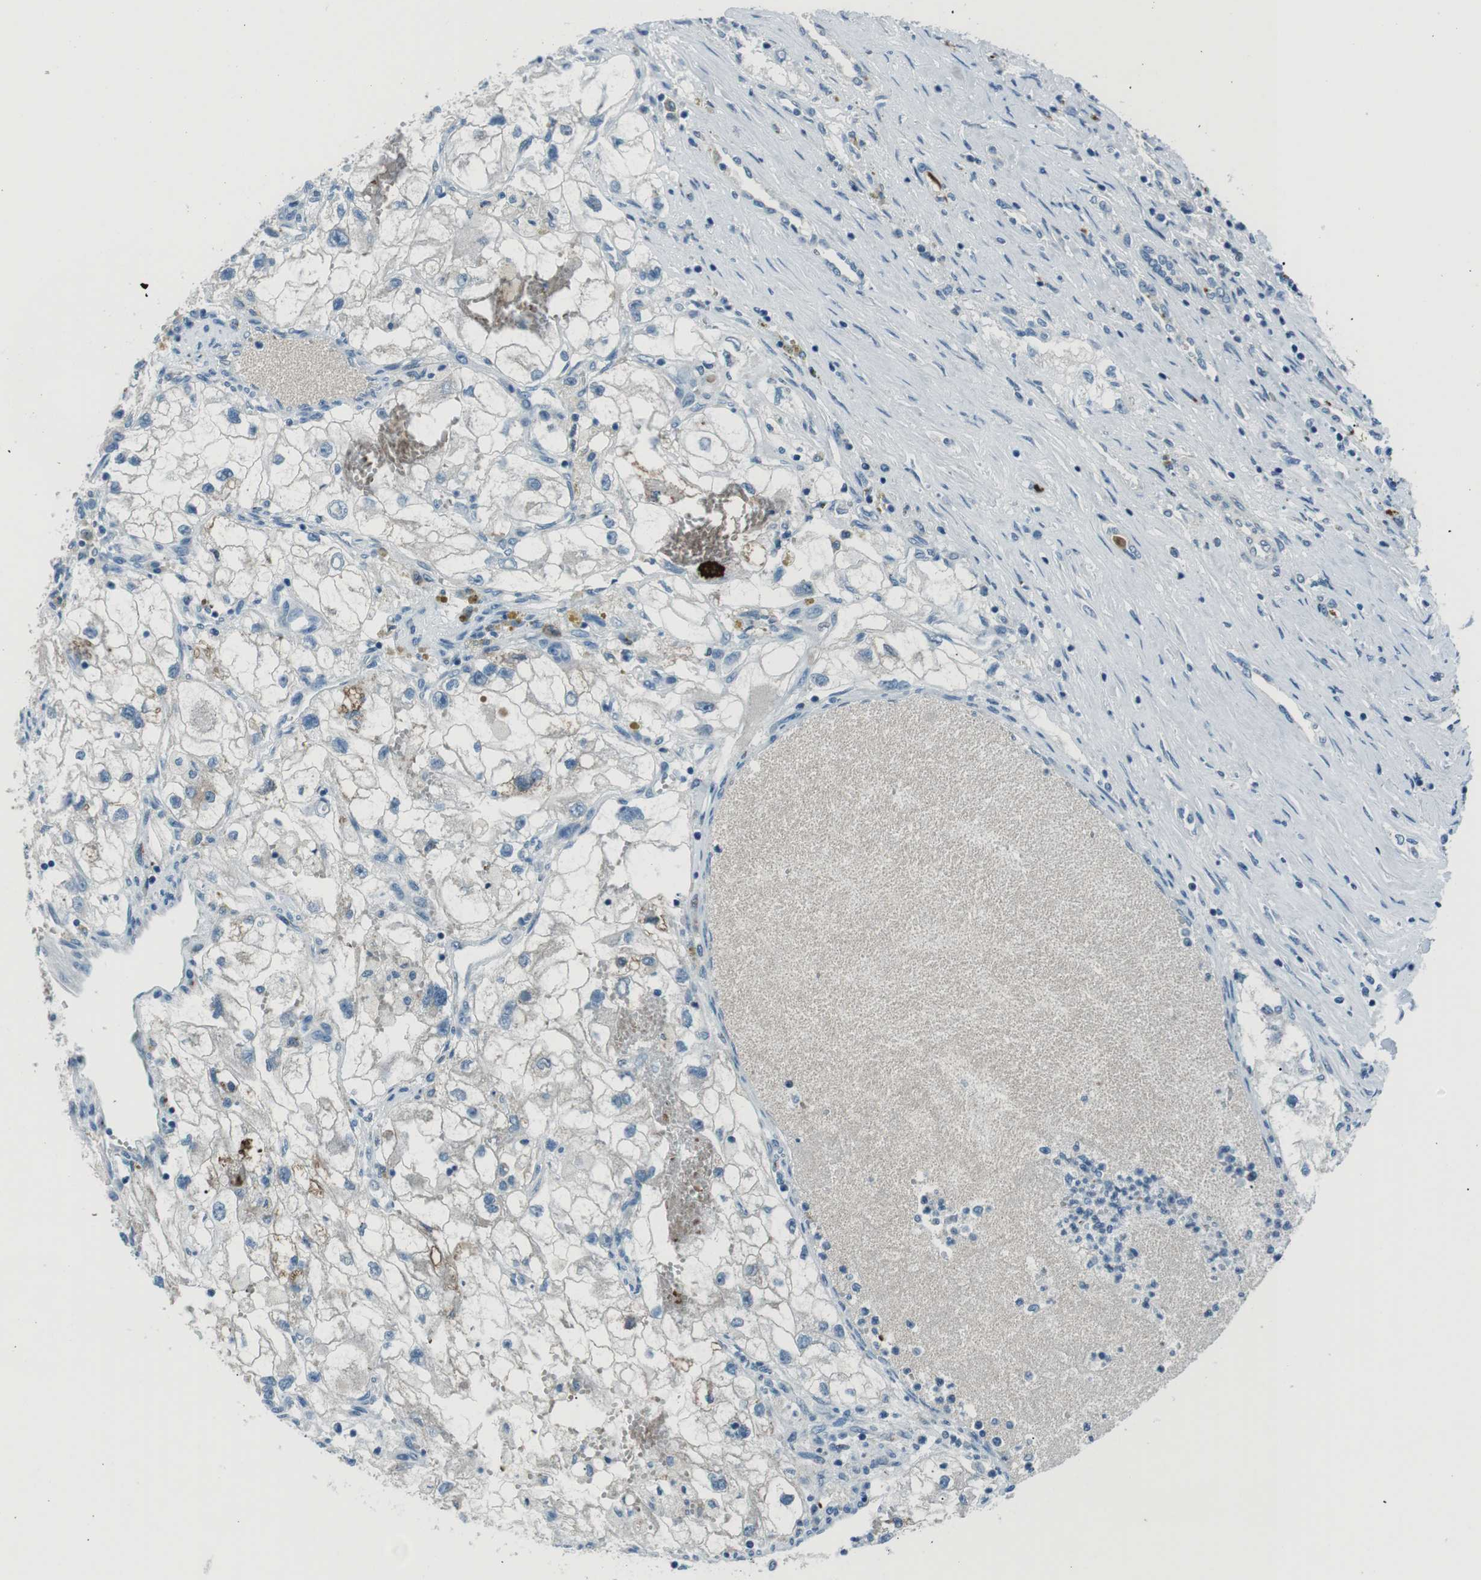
{"staining": {"intensity": "negative", "quantity": "none", "location": "none"}, "tissue": "renal cancer", "cell_type": "Tumor cells", "image_type": "cancer", "snomed": [{"axis": "morphology", "description": "Adenocarcinoma, NOS"}, {"axis": "topography", "description": "Kidney"}], "caption": "Tumor cells show no significant expression in renal adenocarcinoma.", "gene": "ST6GAL1", "patient": {"sex": "female", "age": 70}}